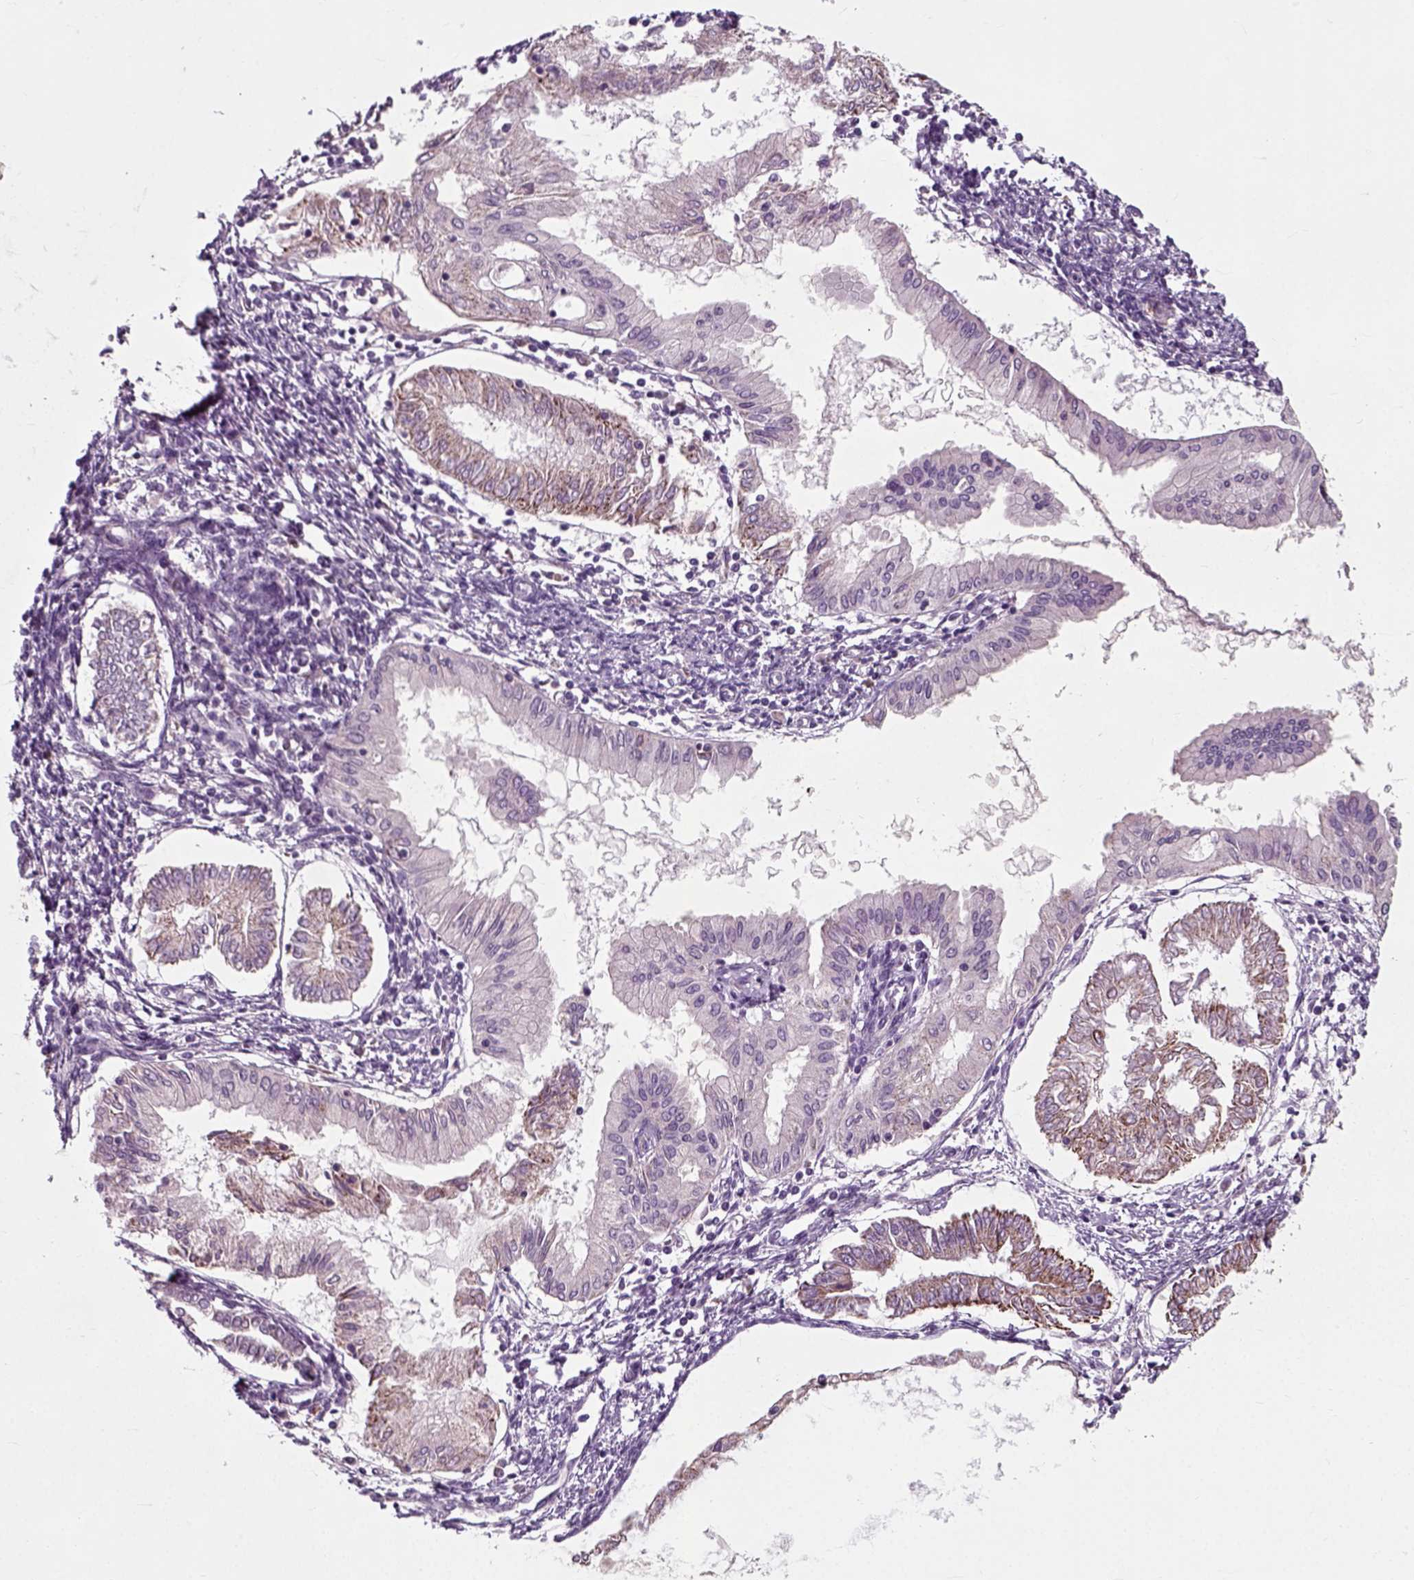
{"staining": {"intensity": "moderate", "quantity": "<25%", "location": "cytoplasmic/membranous"}, "tissue": "endometrial cancer", "cell_type": "Tumor cells", "image_type": "cancer", "snomed": [{"axis": "morphology", "description": "Adenocarcinoma, NOS"}, {"axis": "topography", "description": "Endometrium"}], "caption": "Adenocarcinoma (endometrial) tissue reveals moderate cytoplasmic/membranous expression in approximately <25% of tumor cells The staining was performed using DAB (3,3'-diaminobenzidine) to visualize the protein expression in brown, while the nuclei were stained in blue with hematoxylin (Magnification: 20x).", "gene": "RND2", "patient": {"sex": "female", "age": 68}}